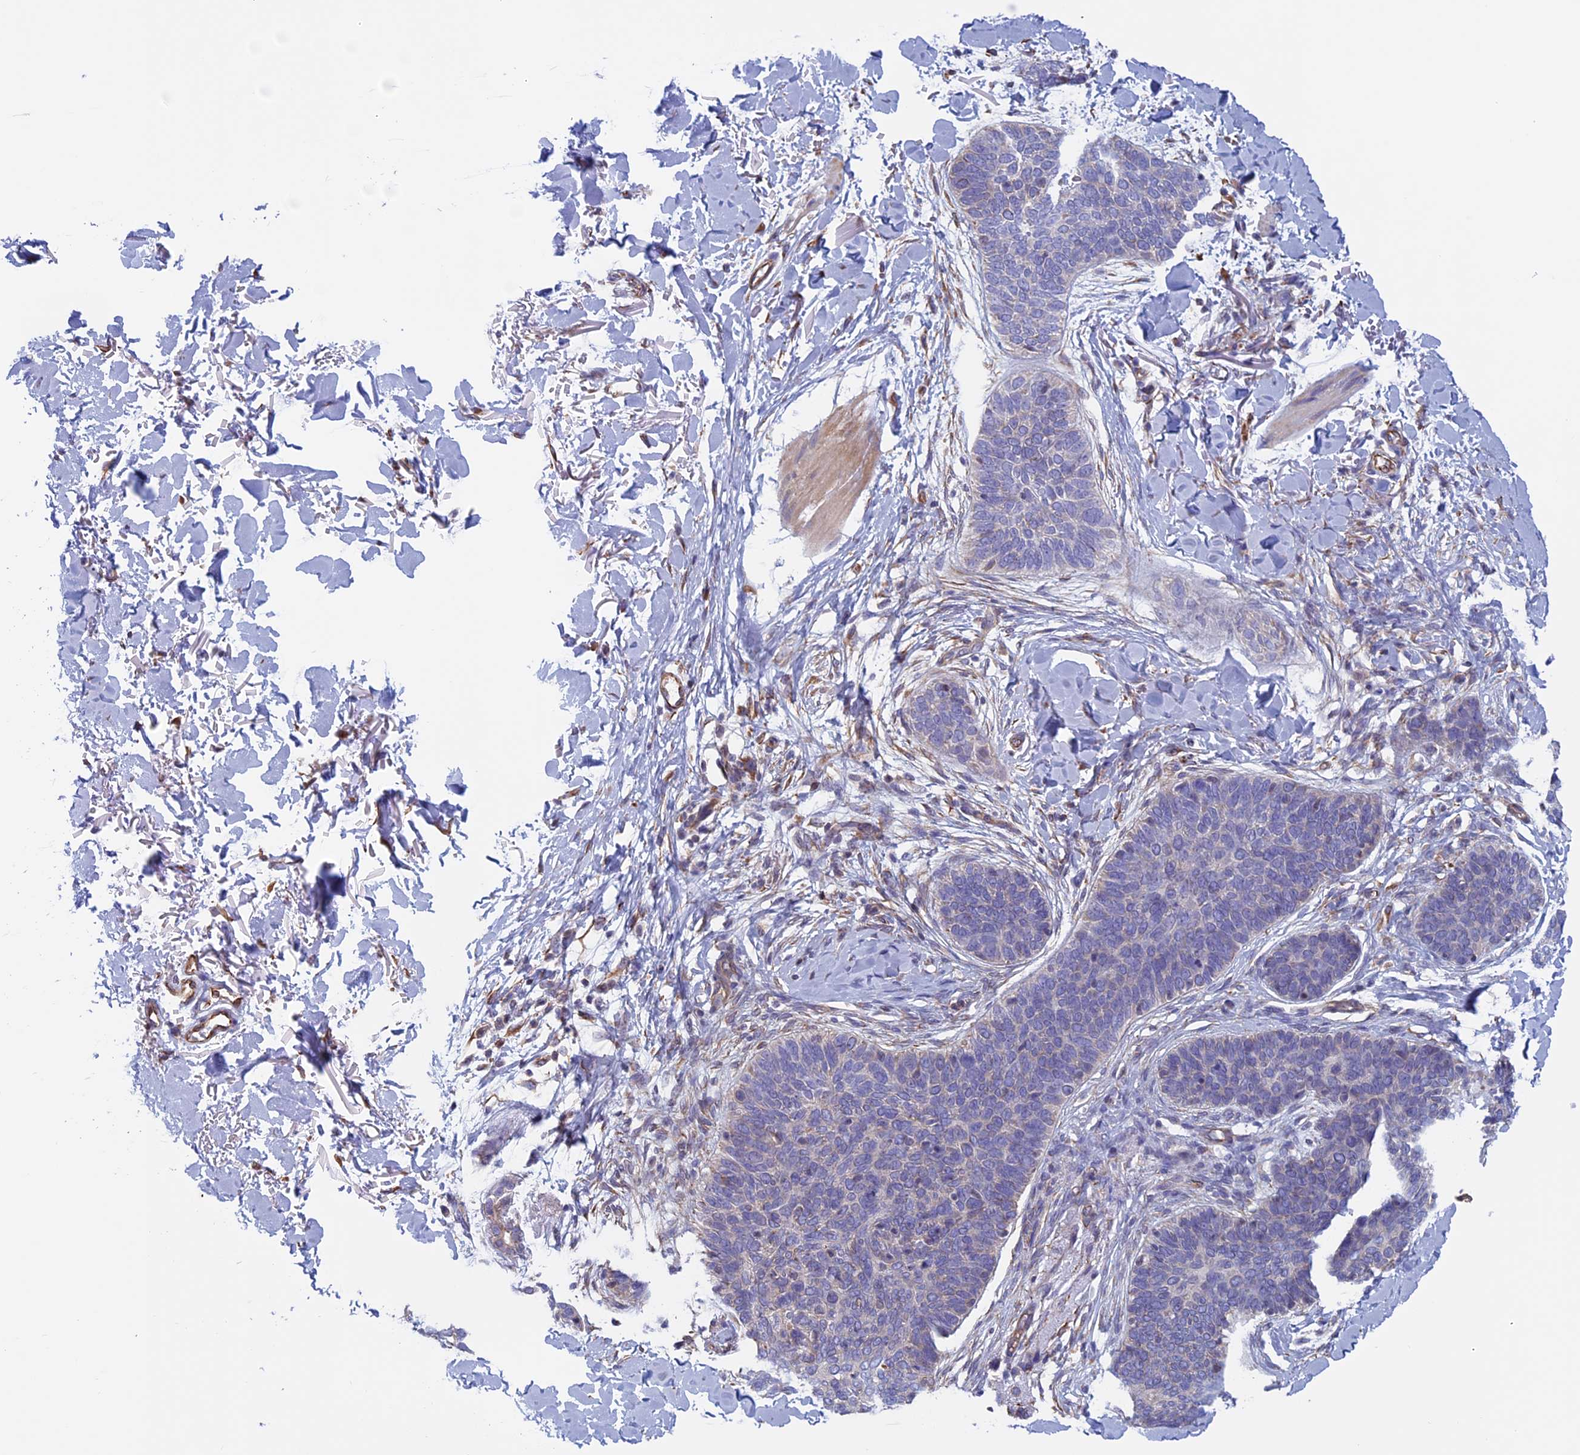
{"staining": {"intensity": "negative", "quantity": "none", "location": "none"}, "tissue": "skin cancer", "cell_type": "Tumor cells", "image_type": "cancer", "snomed": [{"axis": "morphology", "description": "Basal cell carcinoma"}, {"axis": "topography", "description": "Skin"}], "caption": "Immunohistochemistry (IHC) micrograph of human skin basal cell carcinoma stained for a protein (brown), which reveals no positivity in tumor cells.", "gene": "BCL2L10", "patient": {"sex": "male", "age": 85}}